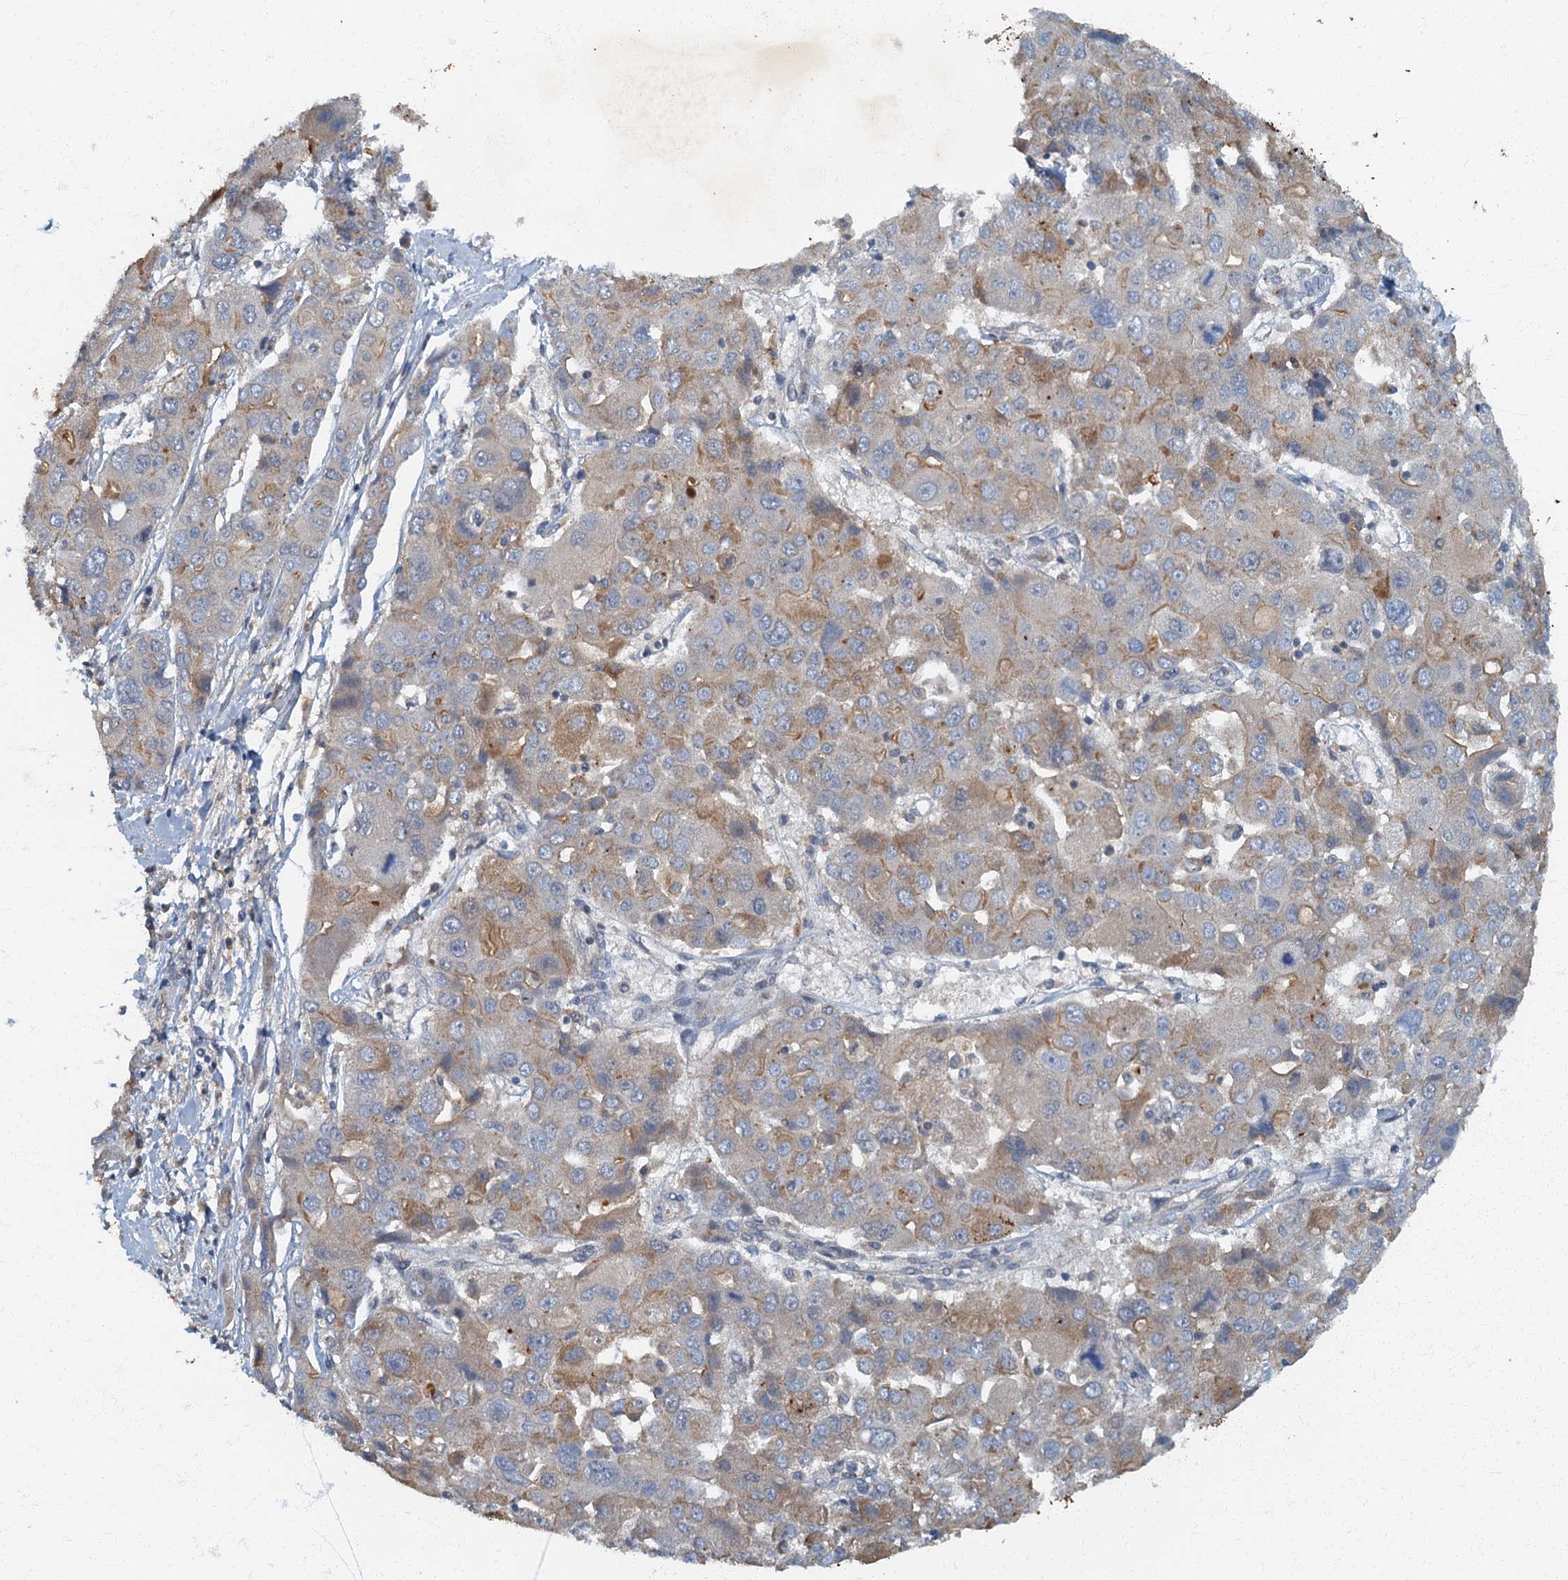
{"staining": {"intensity": "moderate", "quantity": "<25%", "location": "cytoplasmic/membranous"}, "tissue": "liver cancer", "cell_type": "Tumor cells", "image_type": "cancer", "snomed": [{"axis": "morphology", "description": "Cholangiocarcinoma"}, {"axis": "topography", "description": "Liver"}], "caption": "Tumor cells reveal moderate cytoplasmic/membranous staining in about <25% of cells in cholangiocarcinoma (liver).", "gene": "ARL11", "patient": {"sex": "male", "age": 67}}